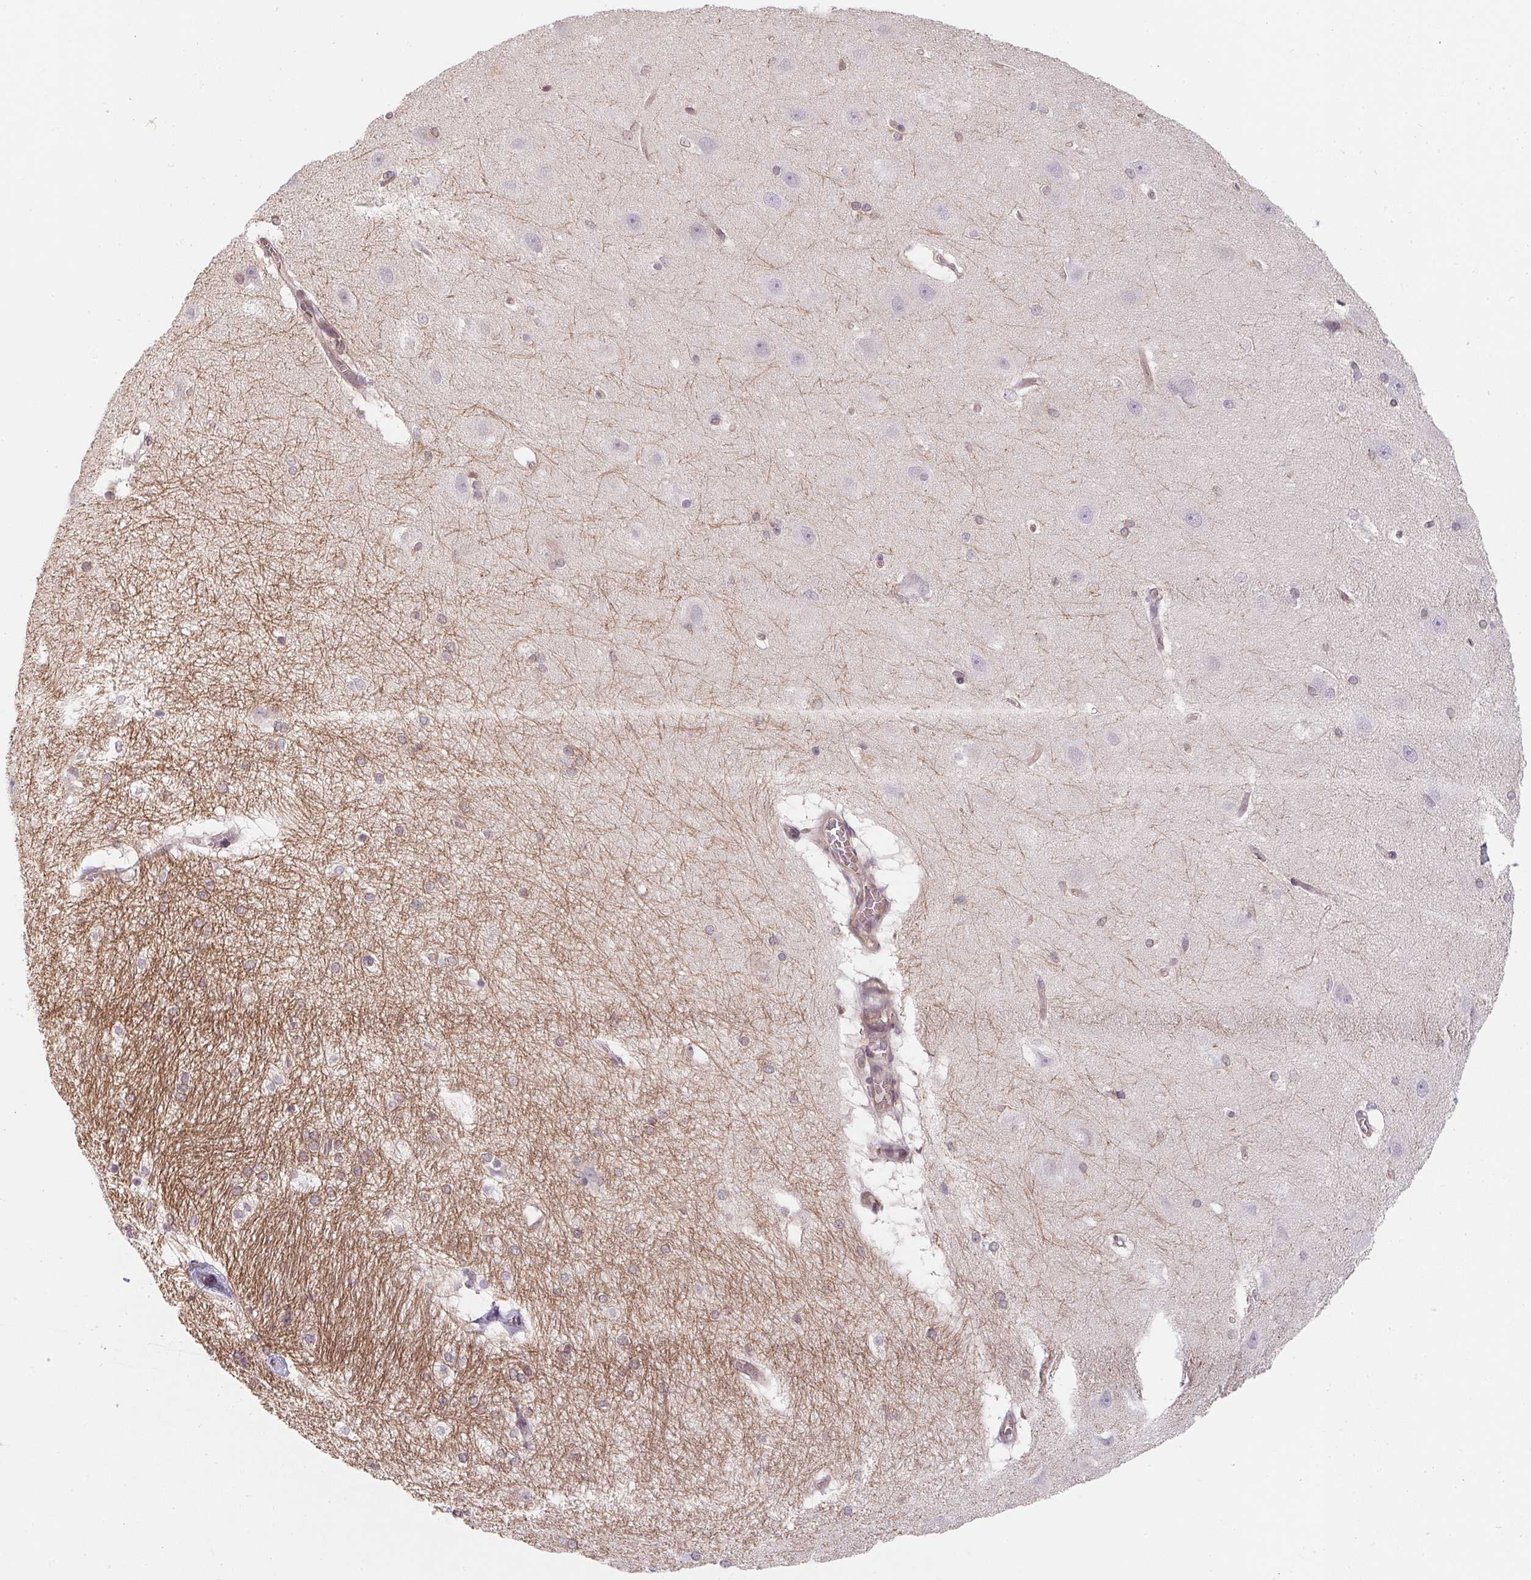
{"staining": {"intensity": "negative", "quantity": "none", "location": "none"}, "tissue": "hippocampus", "cell_type": "Glial cells", "image_type": "normal", "snomed": [{"axis": "morphology", "description": "Normal tissue, NOS"}, {"axis": "topography", "description": "Cerebral cortex"}, {"axis": "topography", "description": "Hippocampus"}], "caption": "Glial cells show no significant protein positivity in unremarkable hippocampus. (DAB immunohistochemistry (IHC) with hematoxylin counter stain).", "gene": "ANKRD13A", "patient": {"sex": "female", "age": 19}}